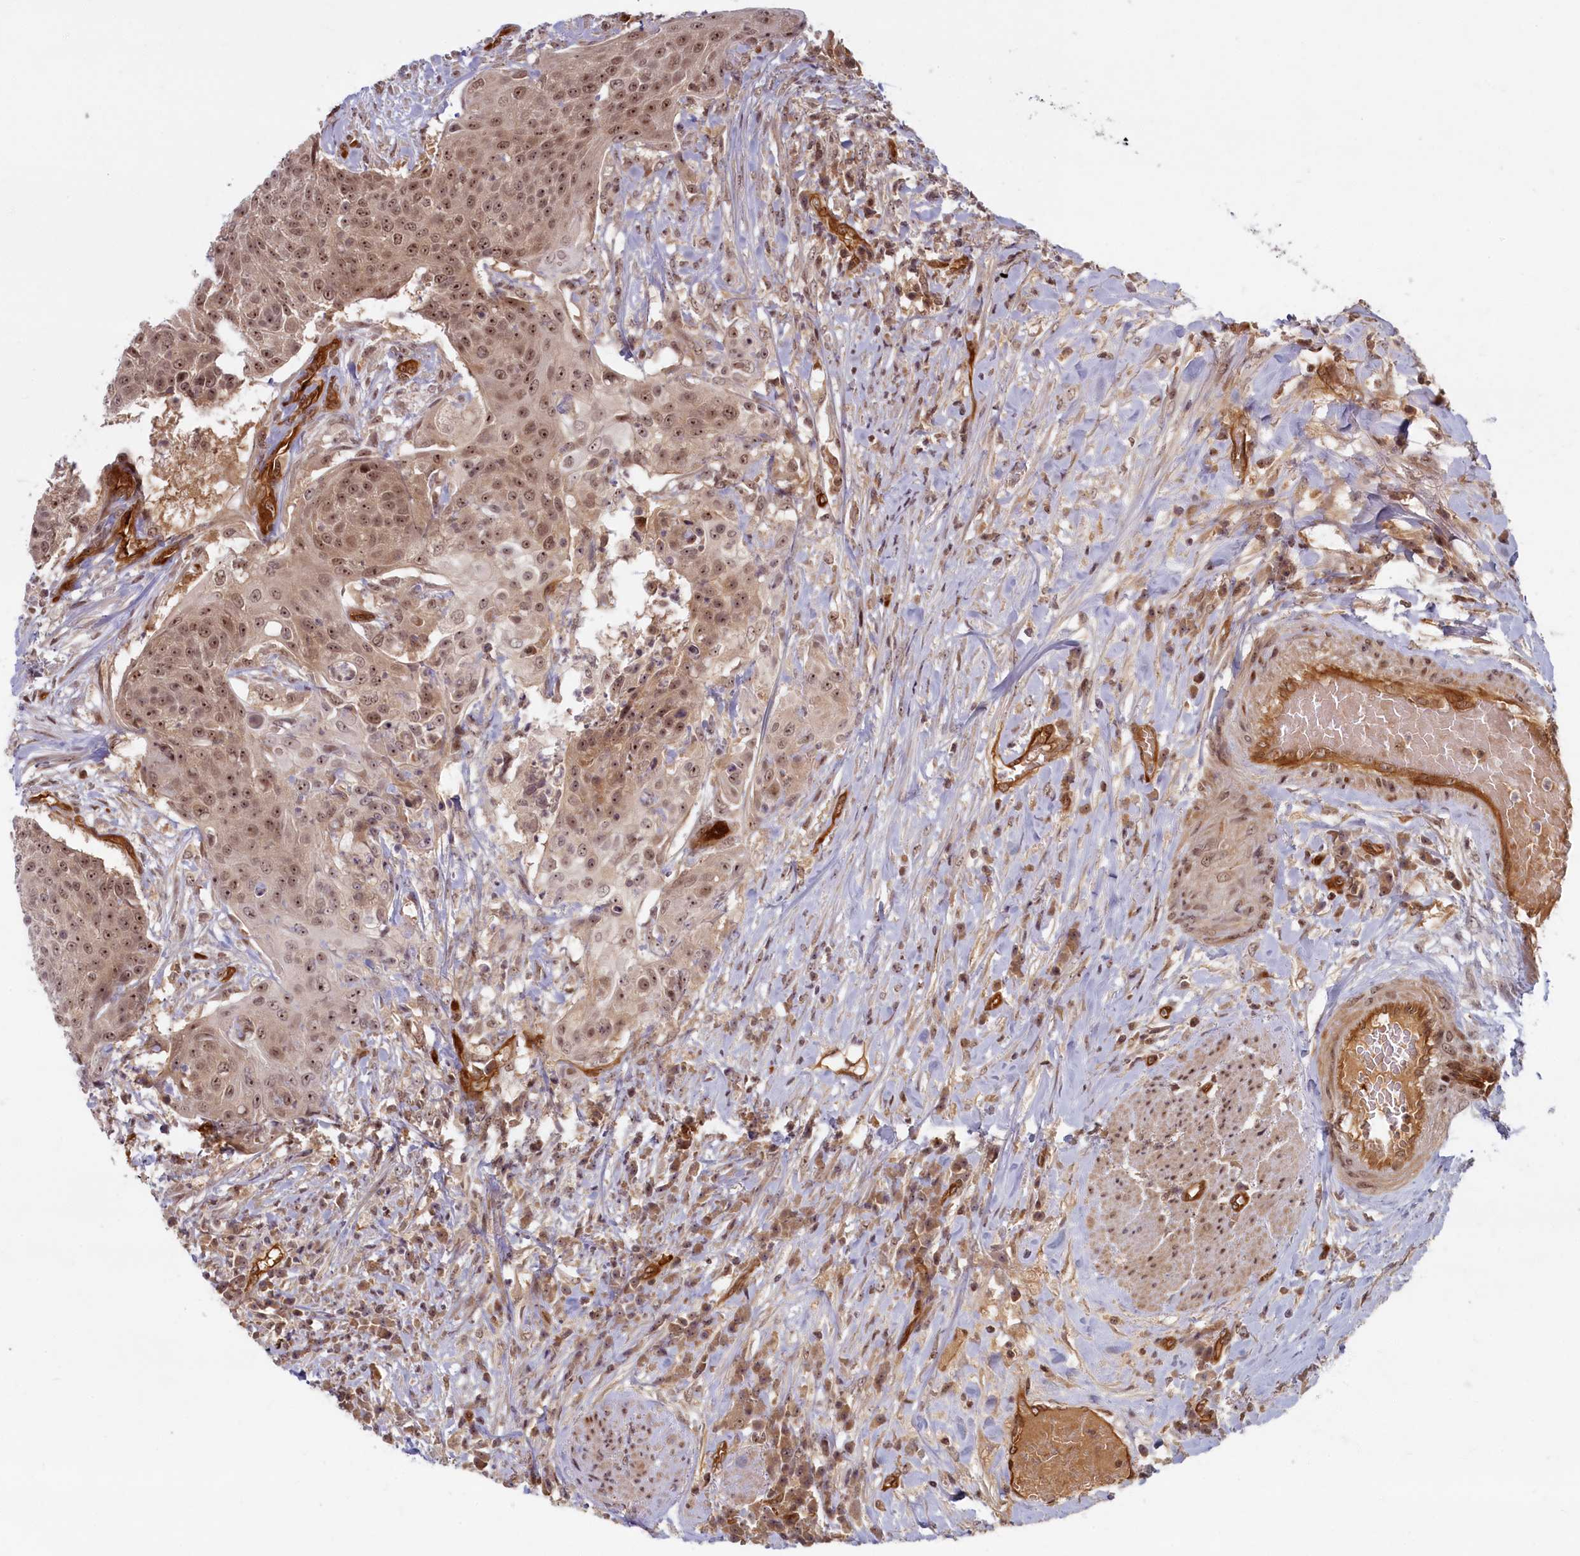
{"staining": {"intensity": "moderate", "quantity": ">75%", "location": "nuclear"}, "tissue": "urothelial cancer", "cell_type": "Tumor cells", "image_type": "cancer", "snomed": [{"axis": "morphology", "description": "Urothelial carcinoma, High grade"}, {"axis": "topography", "description": "Urinary bladder"}], "caption": "Urothelial cancer stained with DAB immunohistochemistry demonstrates medium levels of moderate nuclear positivity in approximately >75% of tumor cells.", "gene": "SNRK", "patient": {"sex": "female", "age": 63}}